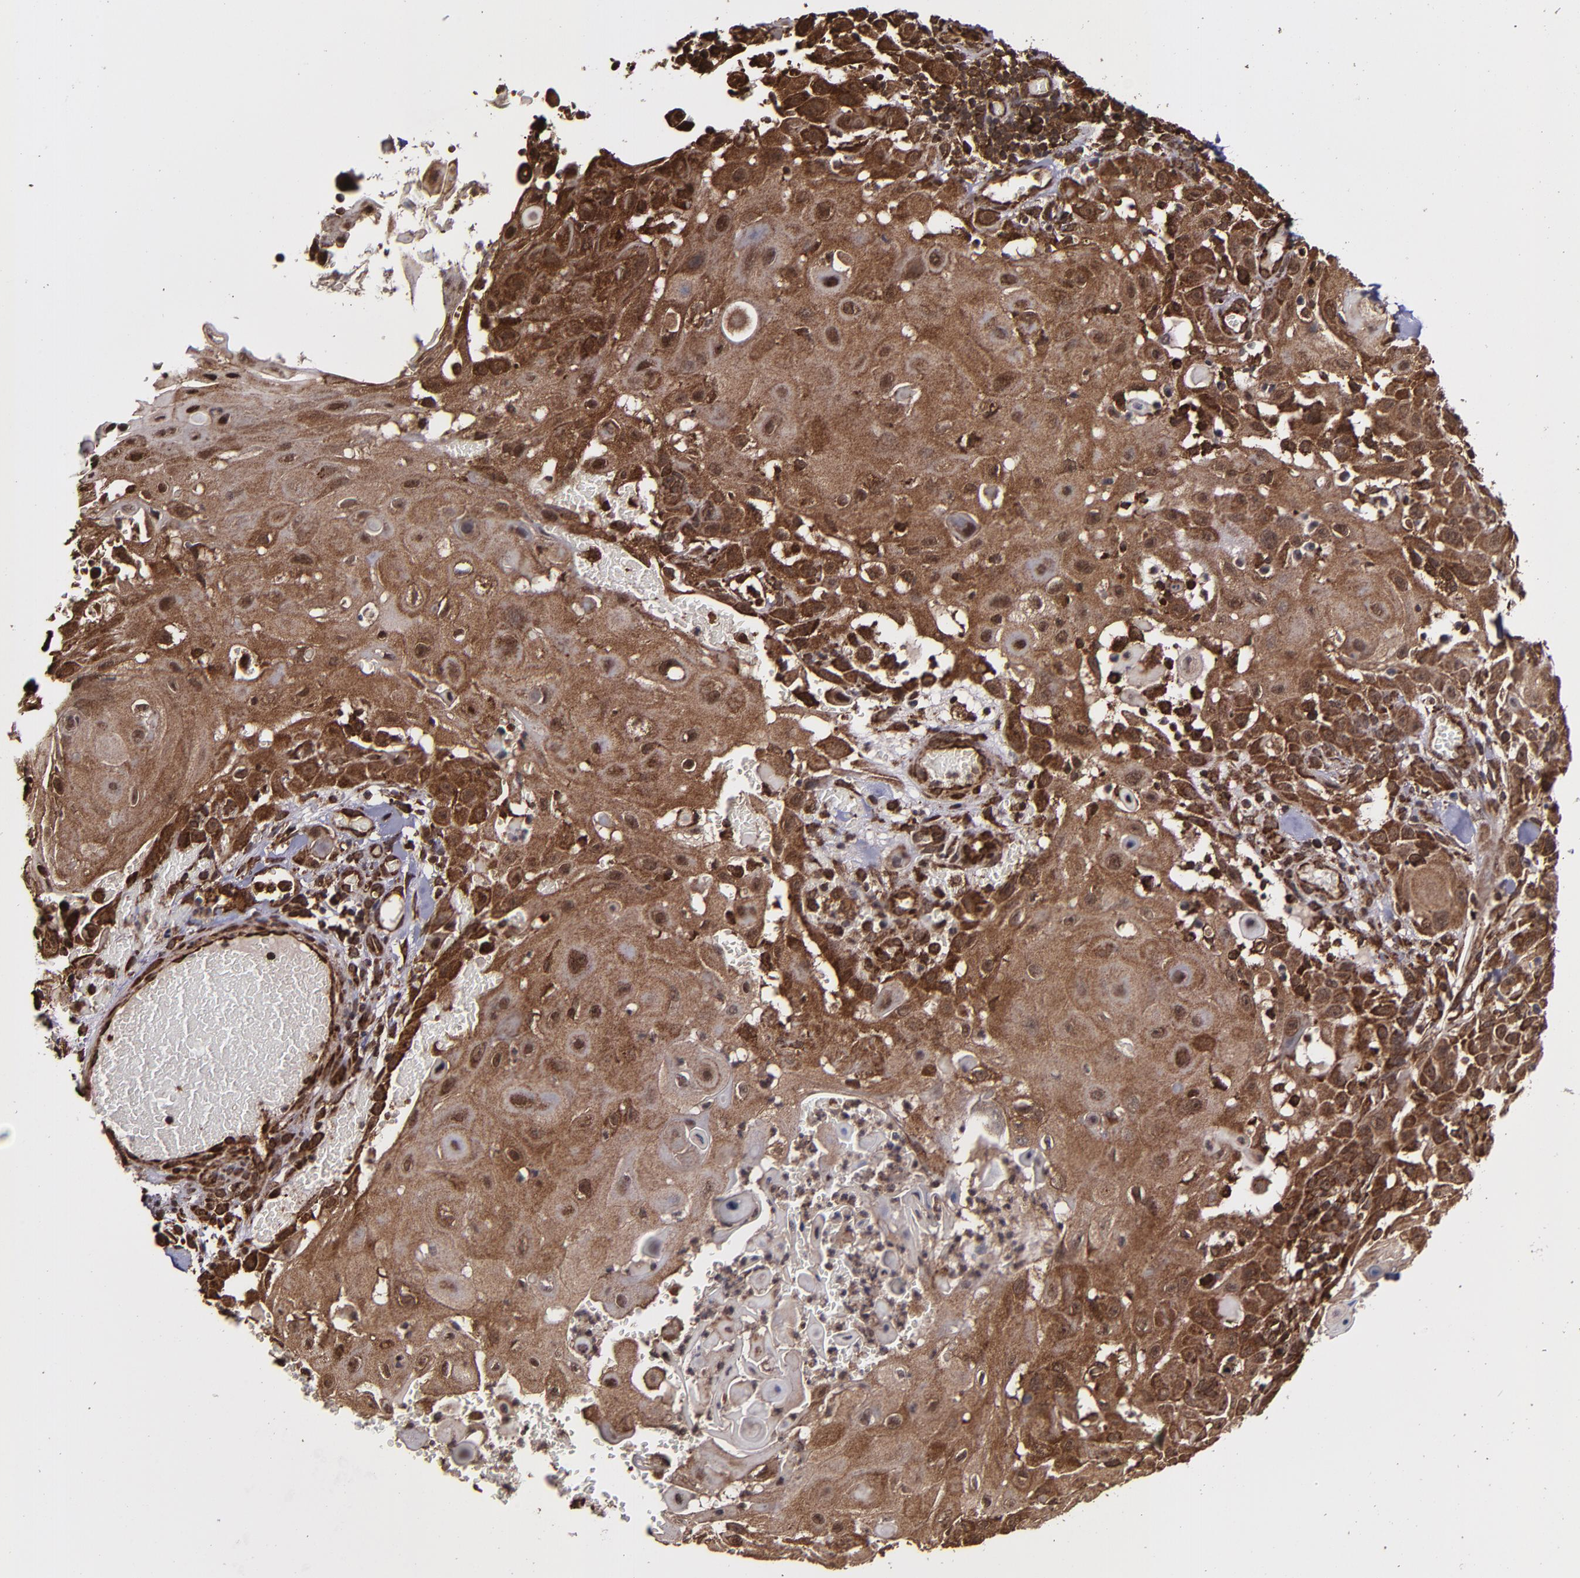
{"staining": {"intensity": "strong", "quantity": ">75%", "location": "cytoplasmic/membranous,nuclear"}, "tissue": "skin cancer", "cell_type": "Tumor cells", "image_type": "cancer", "snomed": [{"axis": "morphology", "description": "Squamous cell carcinoma, NOS"}, {"axis": "topography", "description": "Skin"}], "caption": "Brown immunohistochemical staining in human skin squamous cell carcinoma demonstrates strong cytoplasmic/membranous and nuclear expression in about >75% of tumor cells.", "gene": "EIF4ENIF1", "patient": {"sex": "male", "age": 24}}